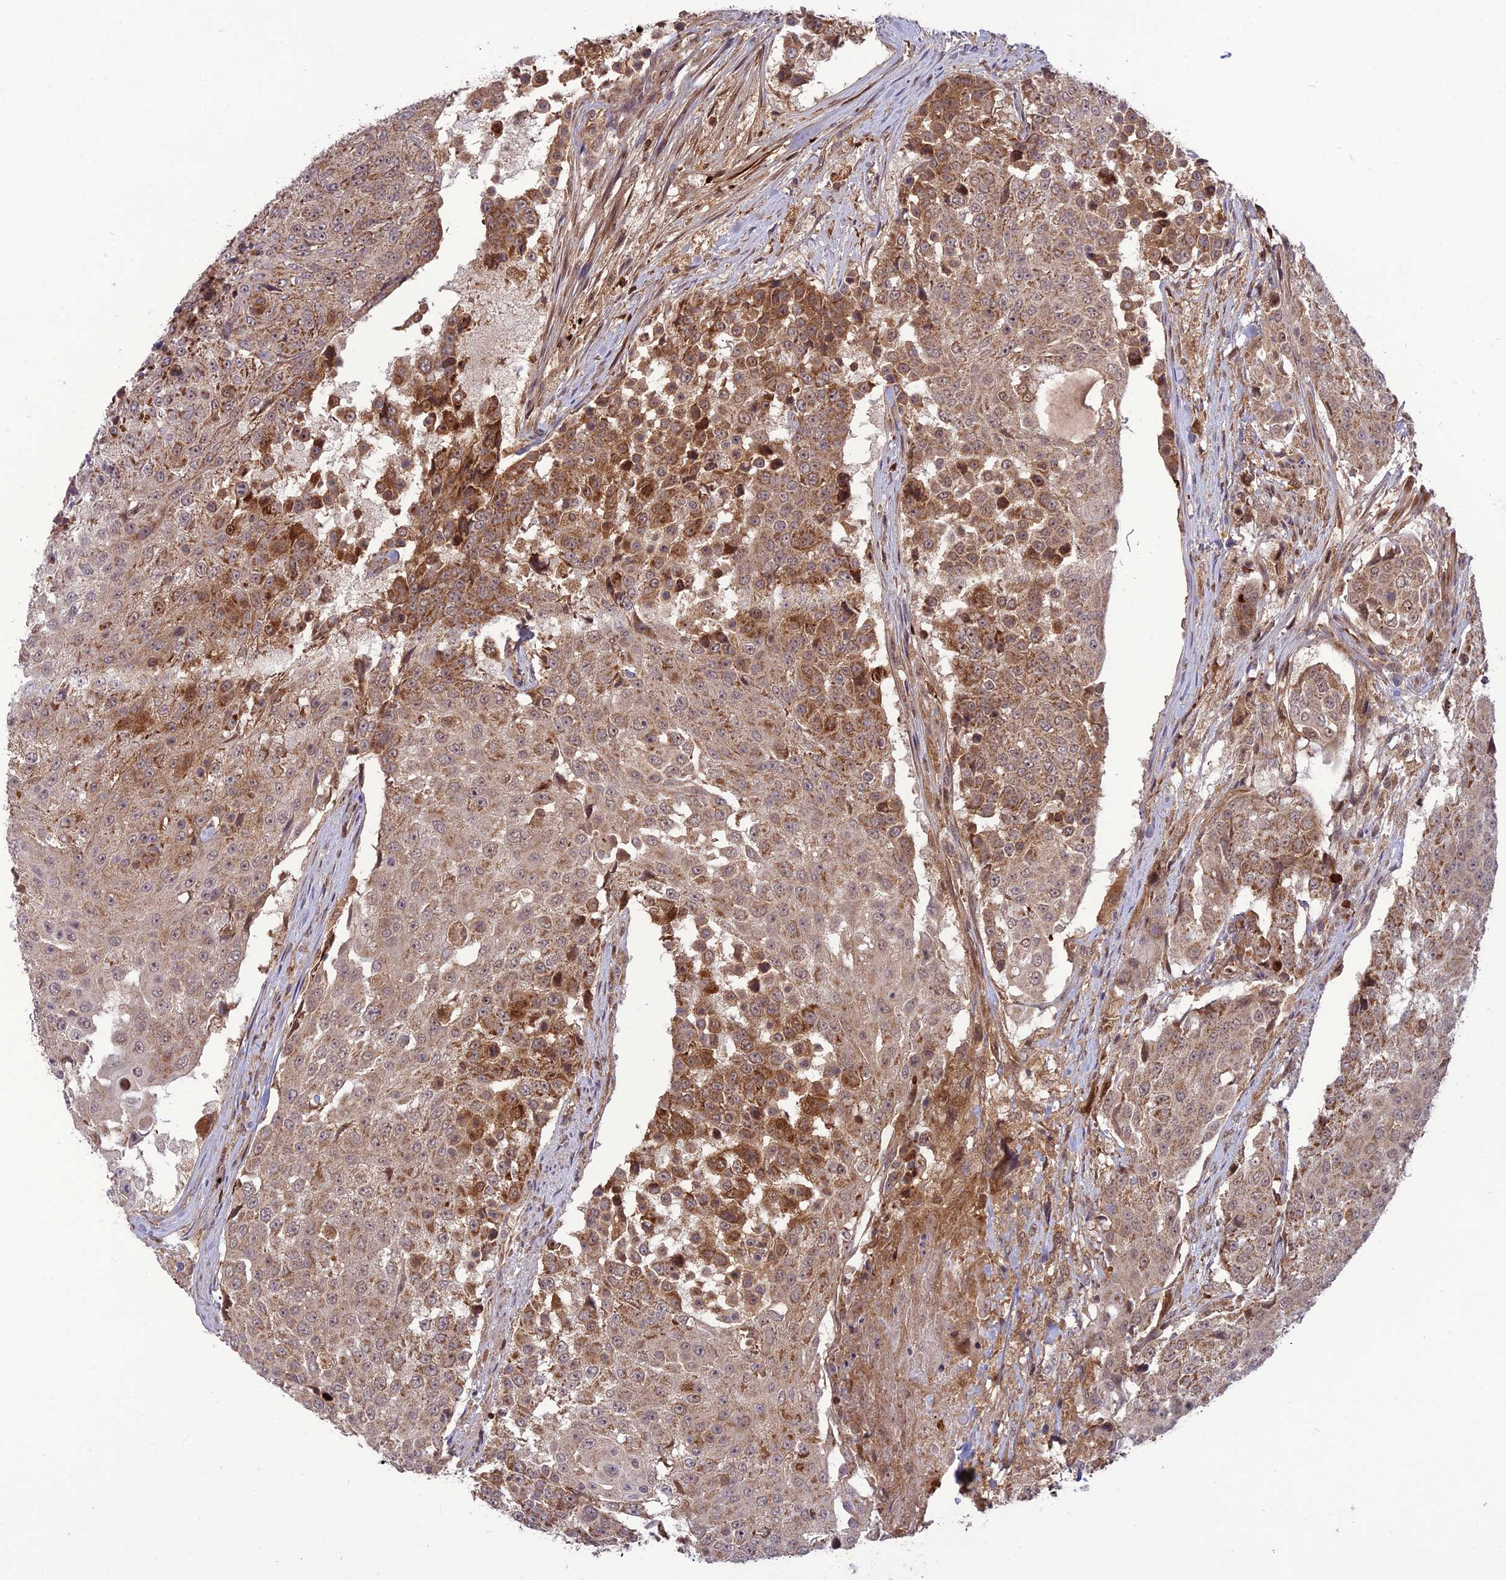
{"staining": {"intensity": "moderate", "quantity": ">75%", "location": "cytoplasmic/membranous"}, "tissue": "urothelial cancer", "cell_type": "Tumor cells", "image_type": "cancer", "snomed": [{"axis": "morphology", "description": "Urothelial carcinoma, High grade"}, {"axis": "topography", "description": "Urinary bladder"}], "caption": "DAB (3,3'-diaminobenzidine) immunohistochemical staining of high-grade urothelial carcinoma shows moderate cytoplasmic/membranous protein expression in approximately >75% of tumor cells.", "gene": "NDUFC1", "patient": {"sex": "female", "age": 63}}